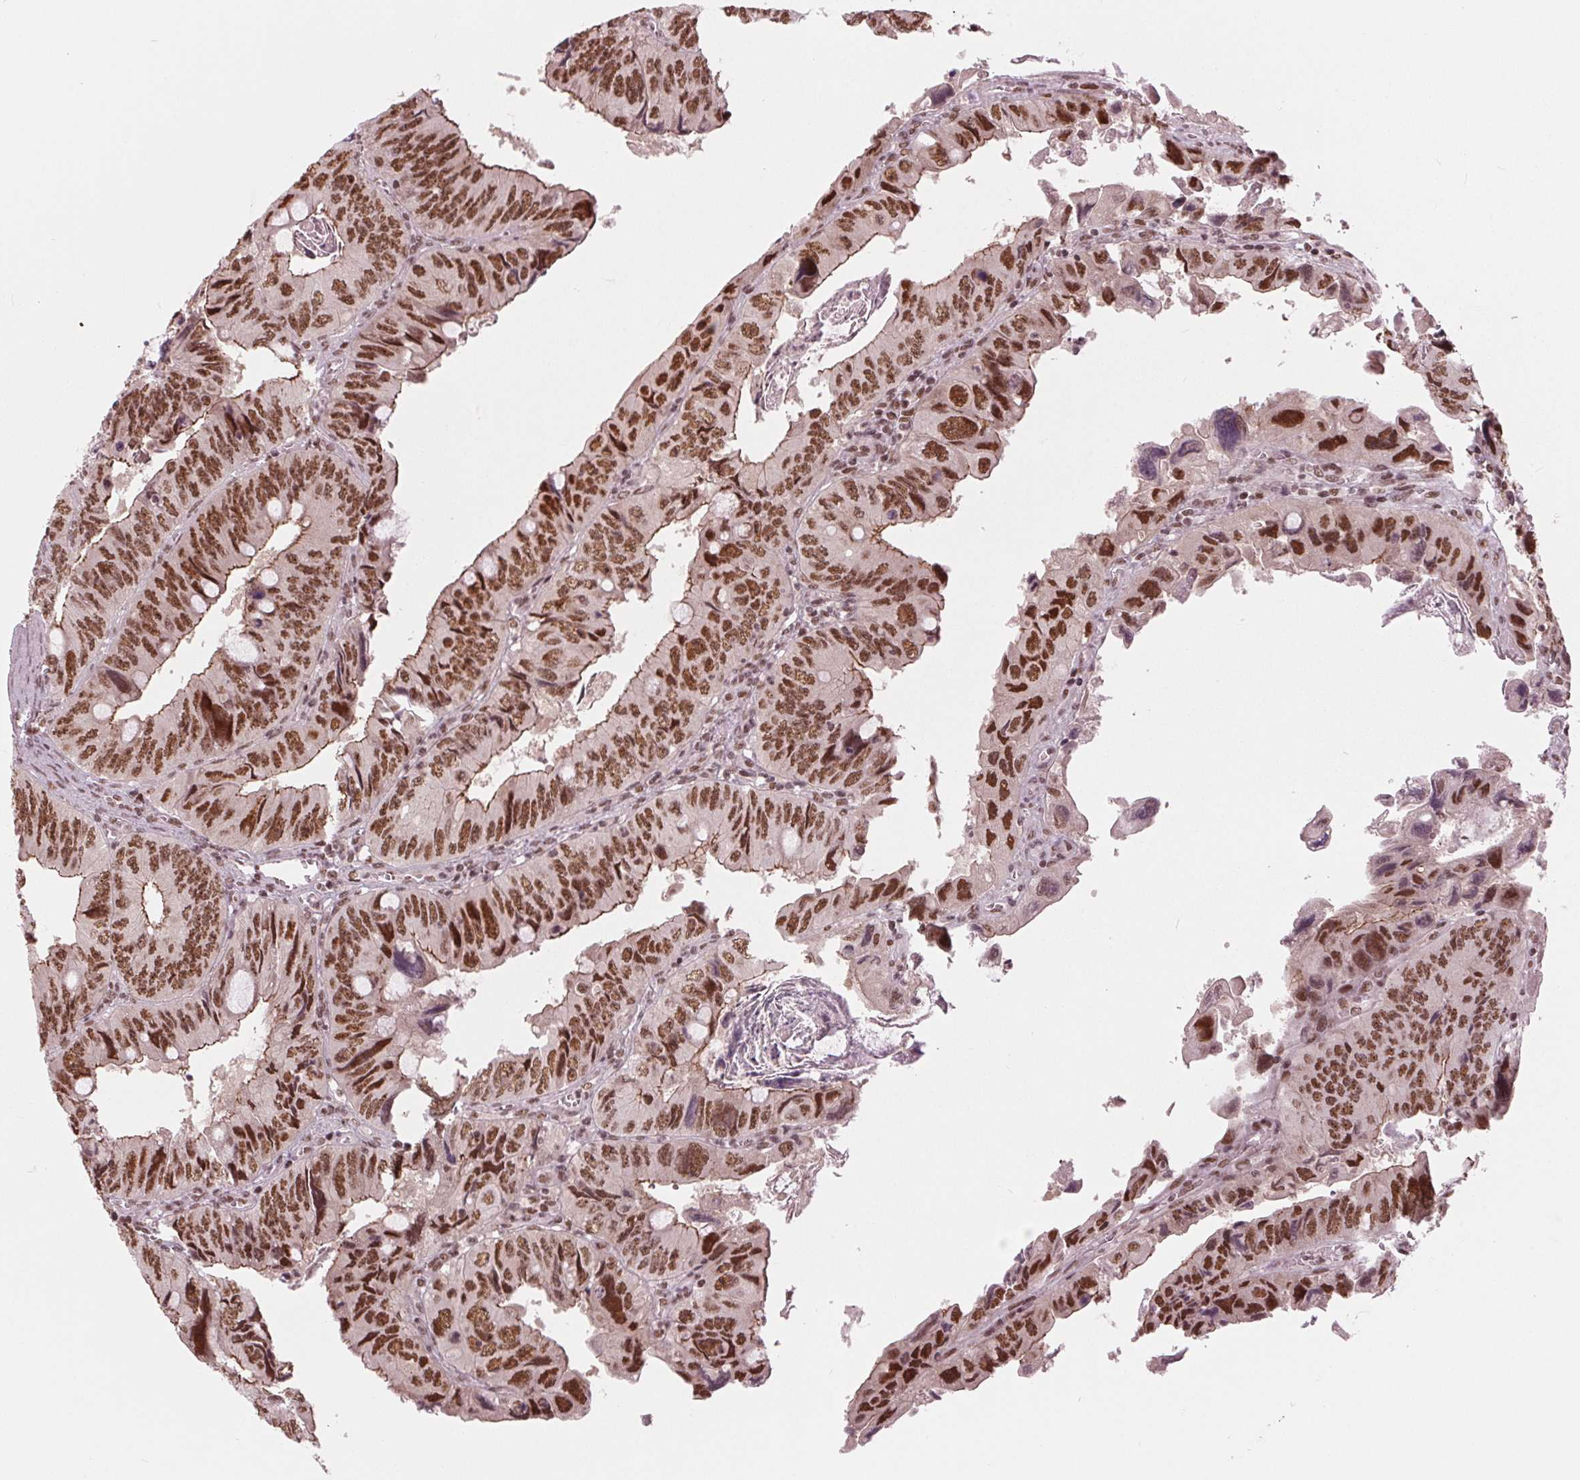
{"staining": {"intensity": "strong", "quantity": ">75%", "location": "cytoplasmic/membranous,nuclear"}, "tissue": "colorectal cancer", "cell_type": "Tumor cells", "image_type": "cancer", "snomed": [{"axis": "morphology", "description": "Adenocarcinoma, NOS"}, {"axis": "topography", "description": "Colon"}], "caption": "Human colorectal cancer stained for a protein (brown) displays strong cytoplasmic/membranous and nuclear positive staining in approximately >75% of tumor cells.", "gene": "LSM2", "patient": {"sex": "female", "age": 84}}